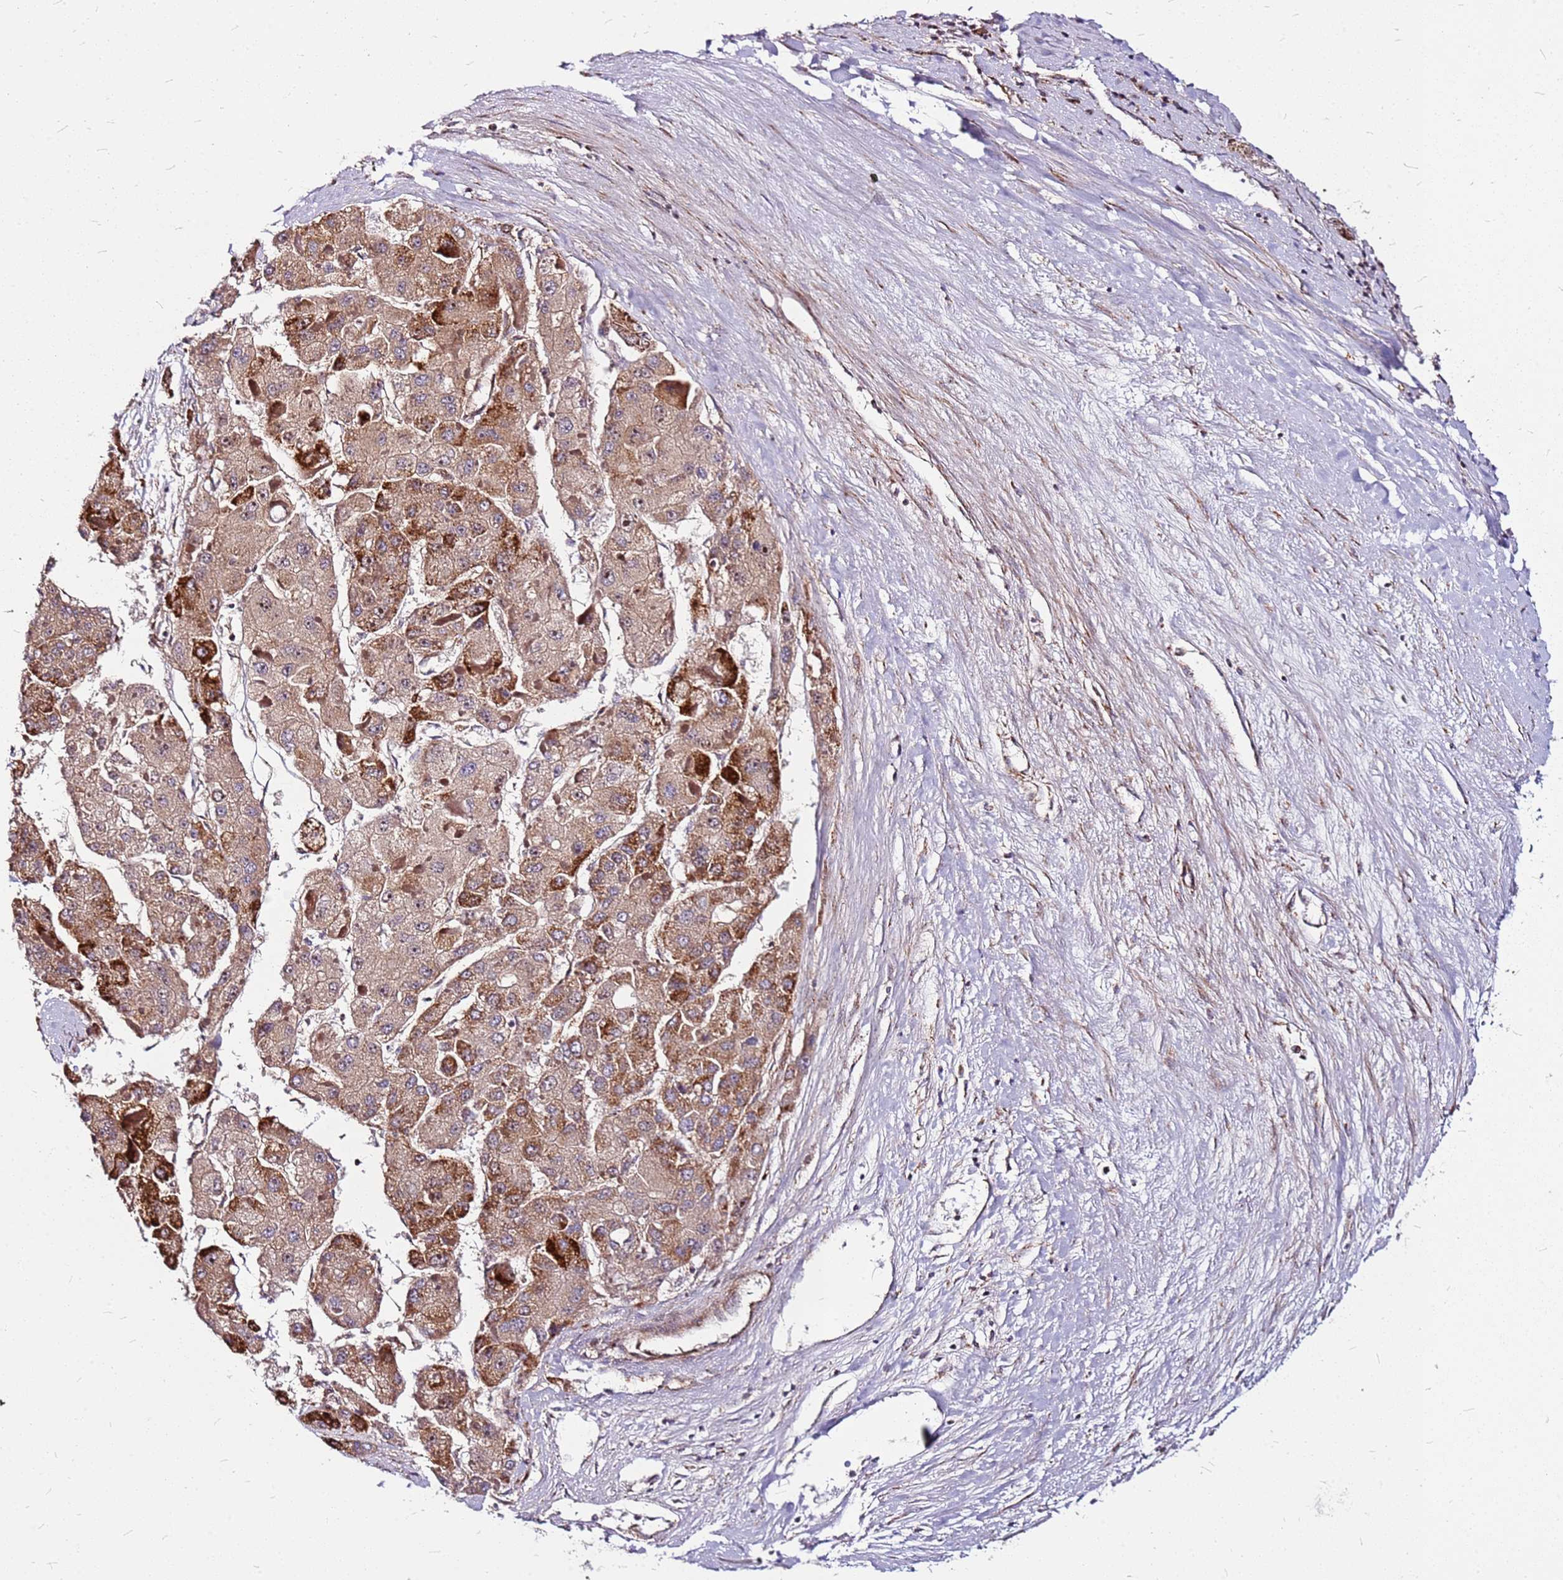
{"staining": {"intensity": "strong", "quantity": ">75%", "location": "cytoplasmic/membranous"}, "tissue": "liver cancer", "cell_type": "Tumor cells", "image_type": "cancer", "snomed": [{"axis": "morphology", "description": "Carcinoma, Hepatocellular, NOS"}, {"axis": "topography", "description": "Liver"}], "caption": "Hepatocellular carcinoma (liver) stained for a protein shows strong cytoplasmic/membranous positivity in tumor cells.", "gene": "OR51T1", "patient": {"sex": "female", "age": 73}}